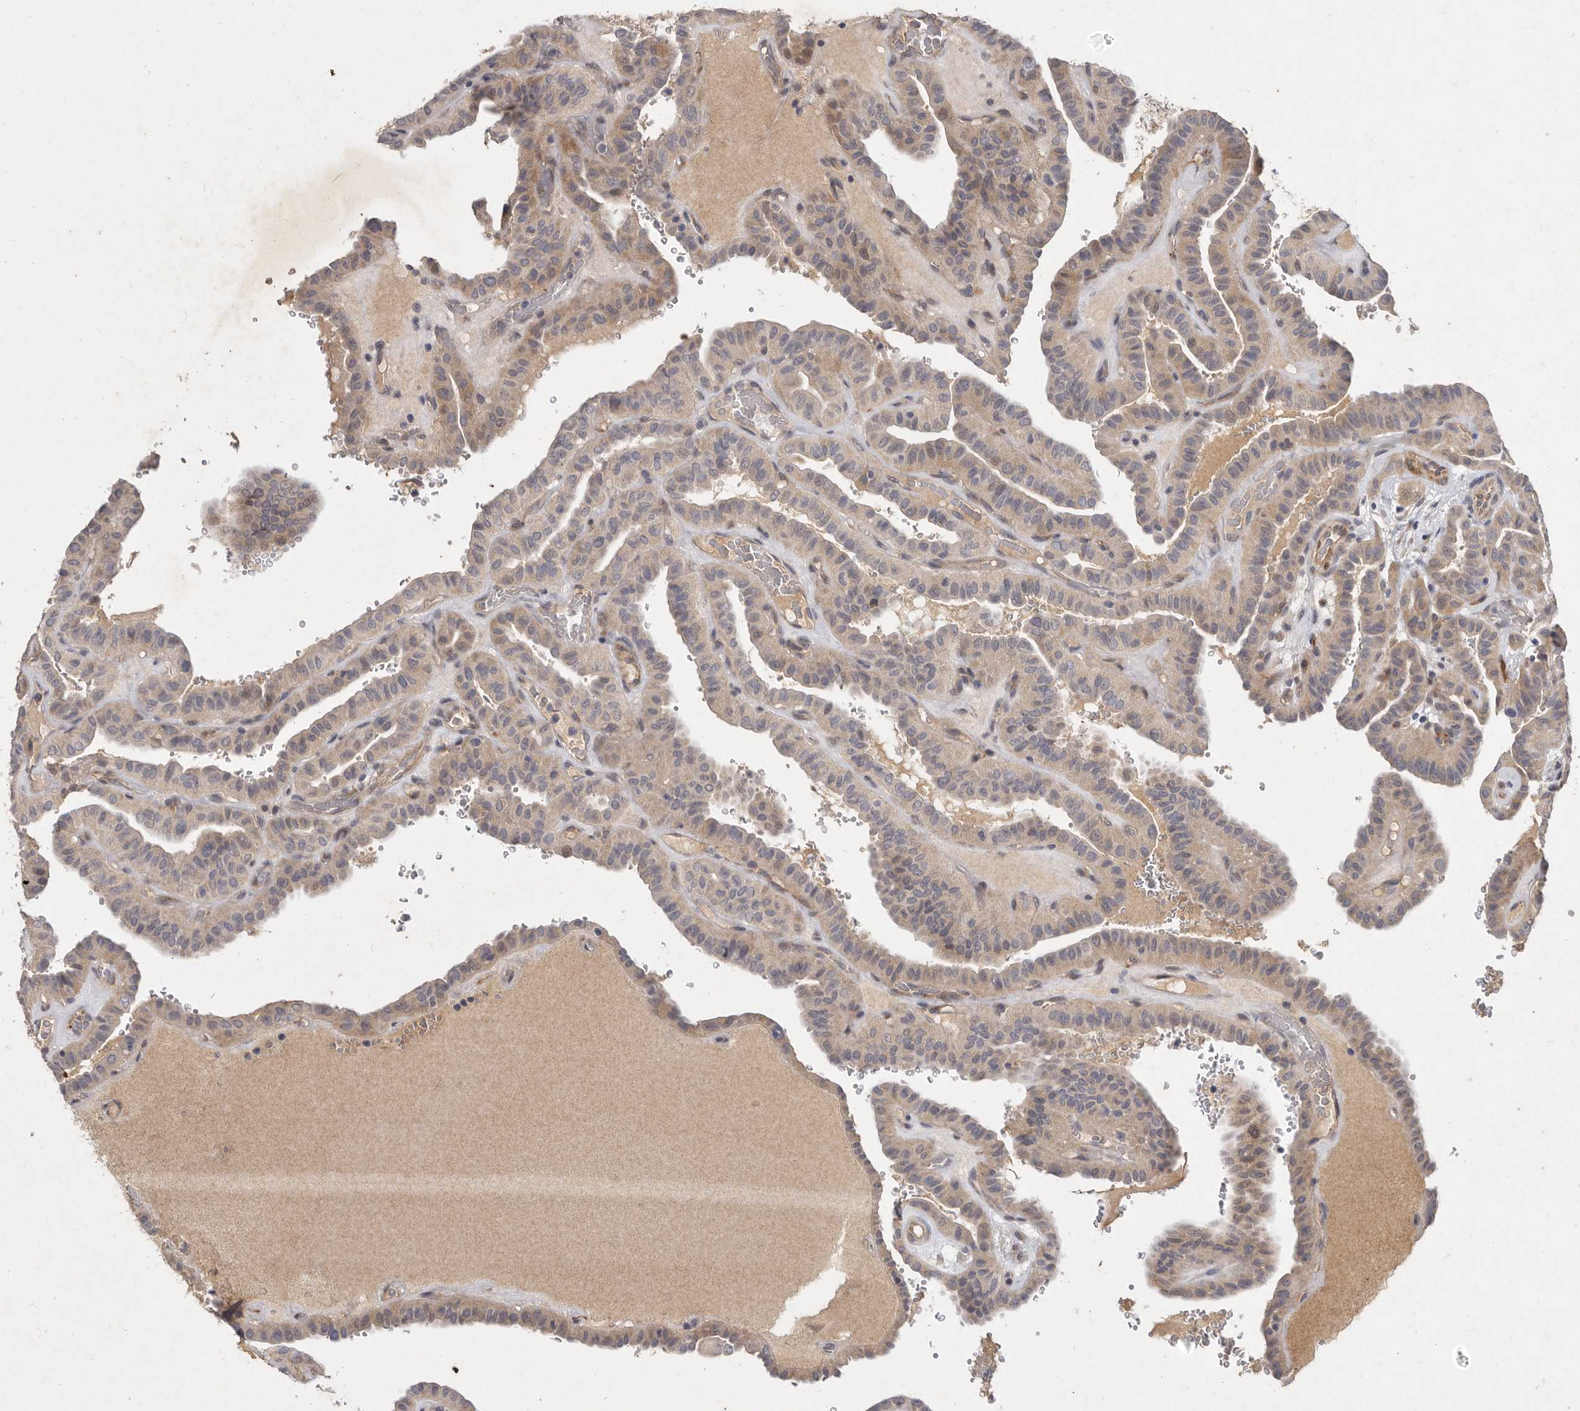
{"staining": {"intensity": "weak", "quantity": "25%-75%", "location": "cytoplasmic/membranous"}, "tissue": "thyroid cancer", "cell_type": "Tumor cells", "image_type": "cancer", "snomed": [{"axis": "morphology", "description": "Papillary adenocarcinoma, NOS"}, {"axis": "topography", "description": "Thyroid gland"}], "caption": "Thyroid papillary adenocarcinoma tissue displays weak cytoplasmic/membranous staining in about 25%-75% of tumor cells", "gene": "SLC22A1", "patient": {"sex": "male", "age": 77}}